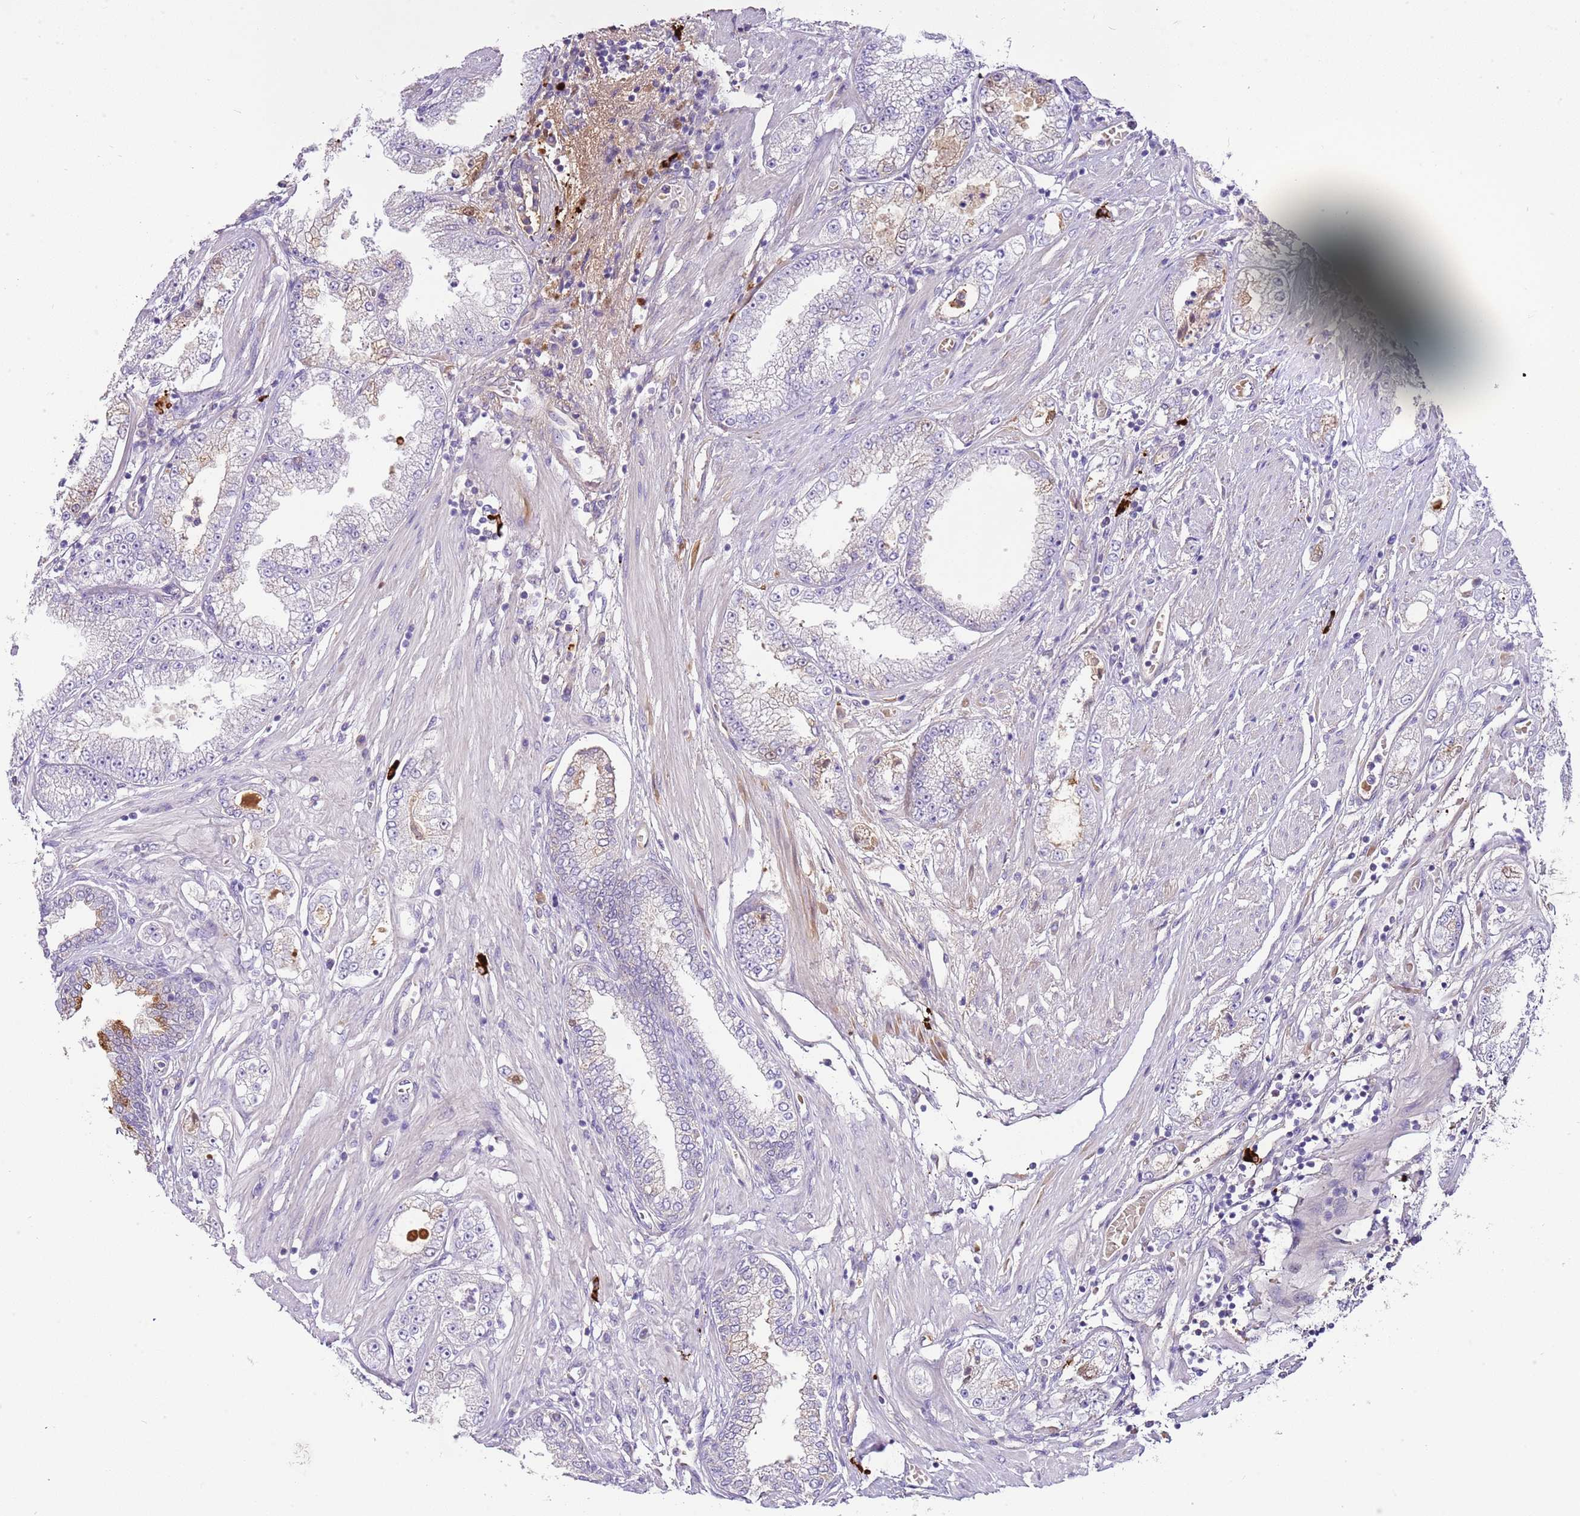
{"staining": {"intensity": "moderate", "quantity": "<25%", "location": "cytoplasmic/membranous"}, "tissue": "prostate cancer", "cell_type": "Tumor cells", "image_type": "cancer", "snomed": [{"axis": "morphology", "description": "Adenocarcinoma, High grade"}, {"axis": "topography", "description": "Prostate"}], "caption": "Prostate cancer (high-grade adenocarcinoma) stained for a protein (brown) demonstrates moderate cytoplasmic/membranous positive expression in about <25% of tumor cells.", "gene": "RFK", "patient": {"sex": "male", "age": 69}}